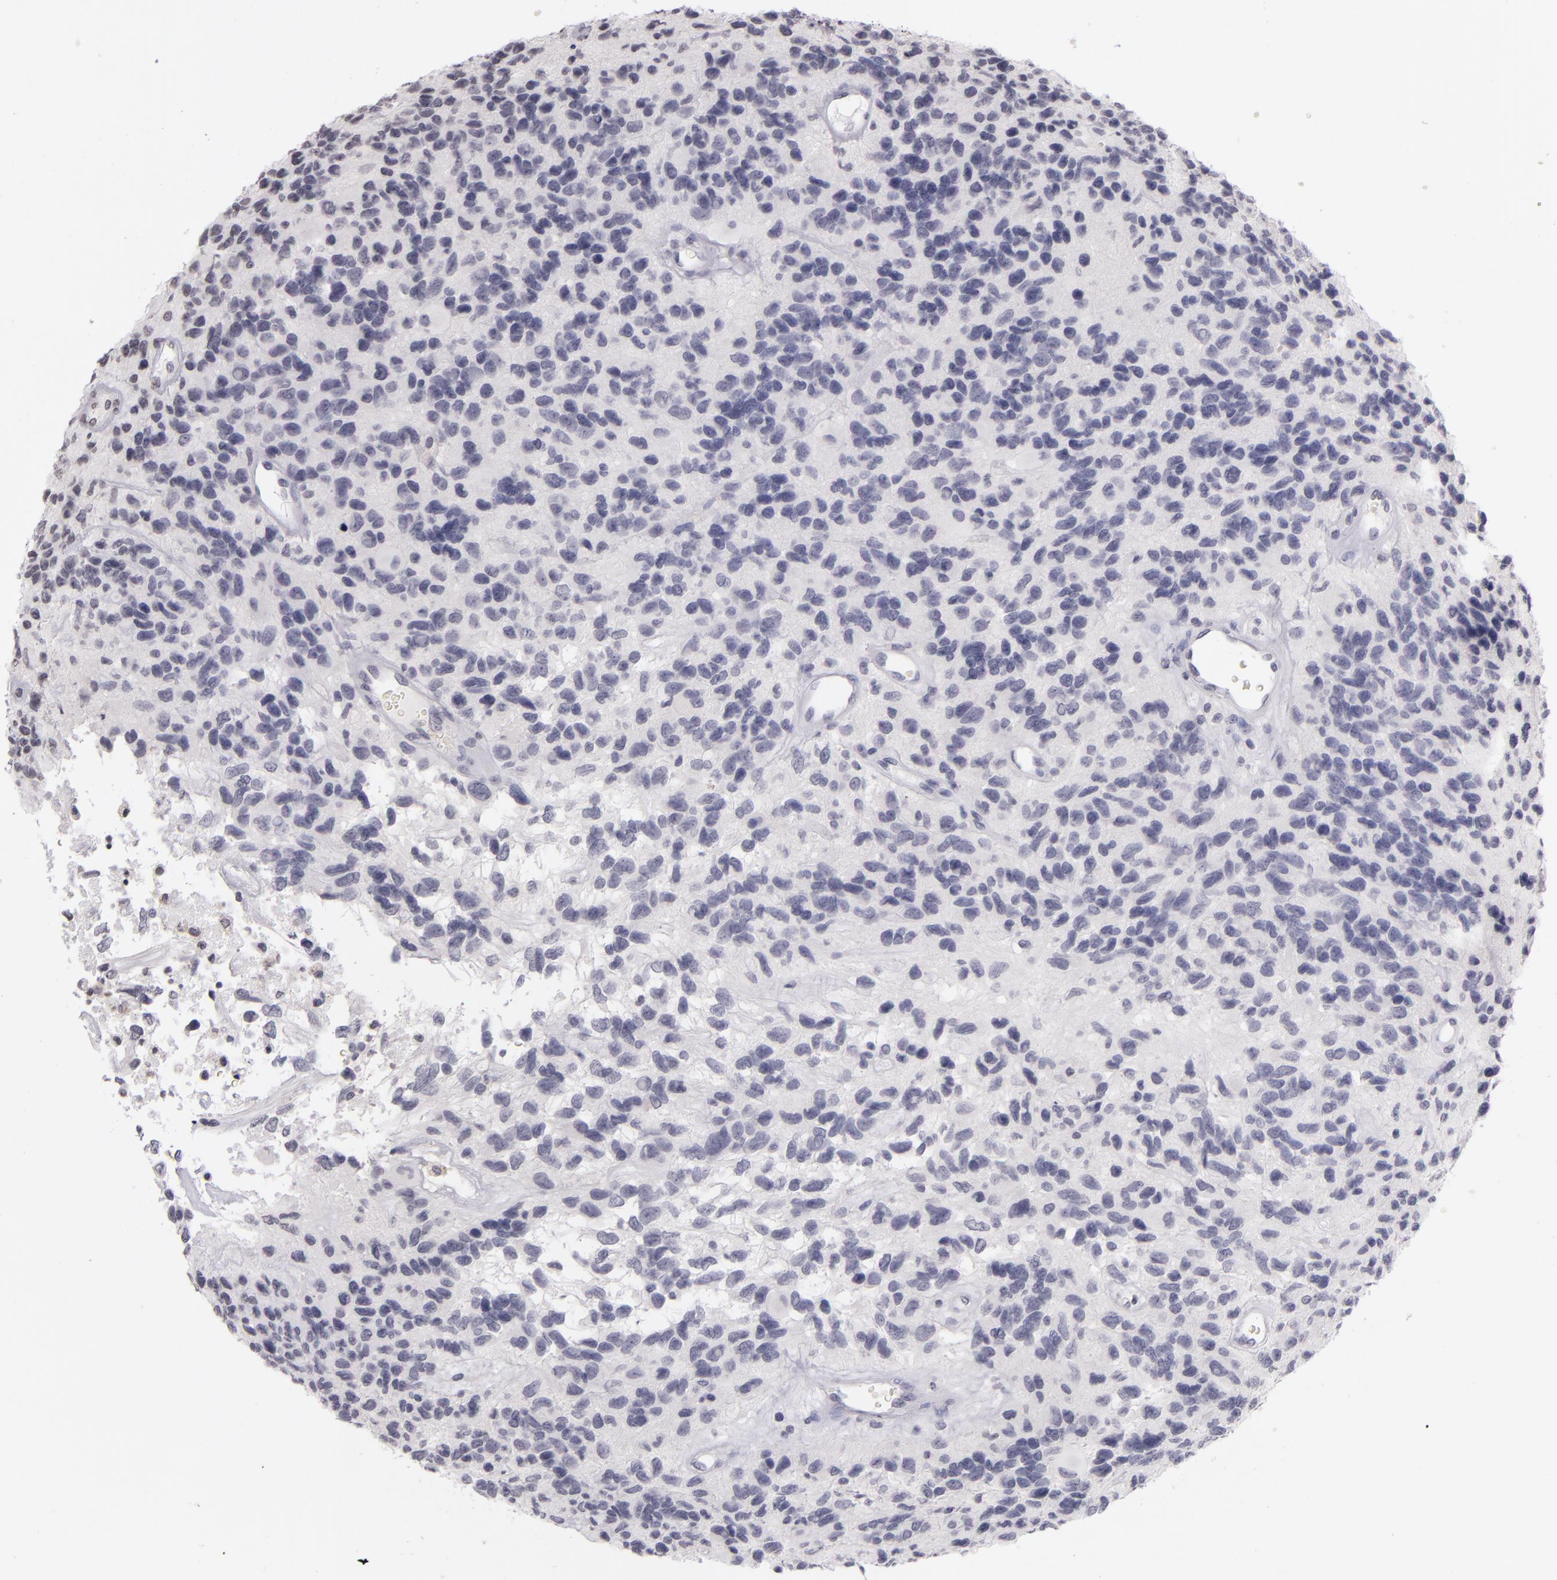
{"staining": {"intensity": "negative", "quantity": "none", "location": "none"}, "tissue": "glioma", "cell_type": "Tumor cells", "image_type": "cancer", "snomed": [{"axis": "morphology", "description": "Glioma, malignant, High grade"}, {"axis": "topography", "description": "Brain"}], "caption": "Glioma stained for a protein using immunohistochemistry (IHC) exhibits no expression tumor cells.", "gene": "CD40", "patient": {"sex": "male", "age": 77}}